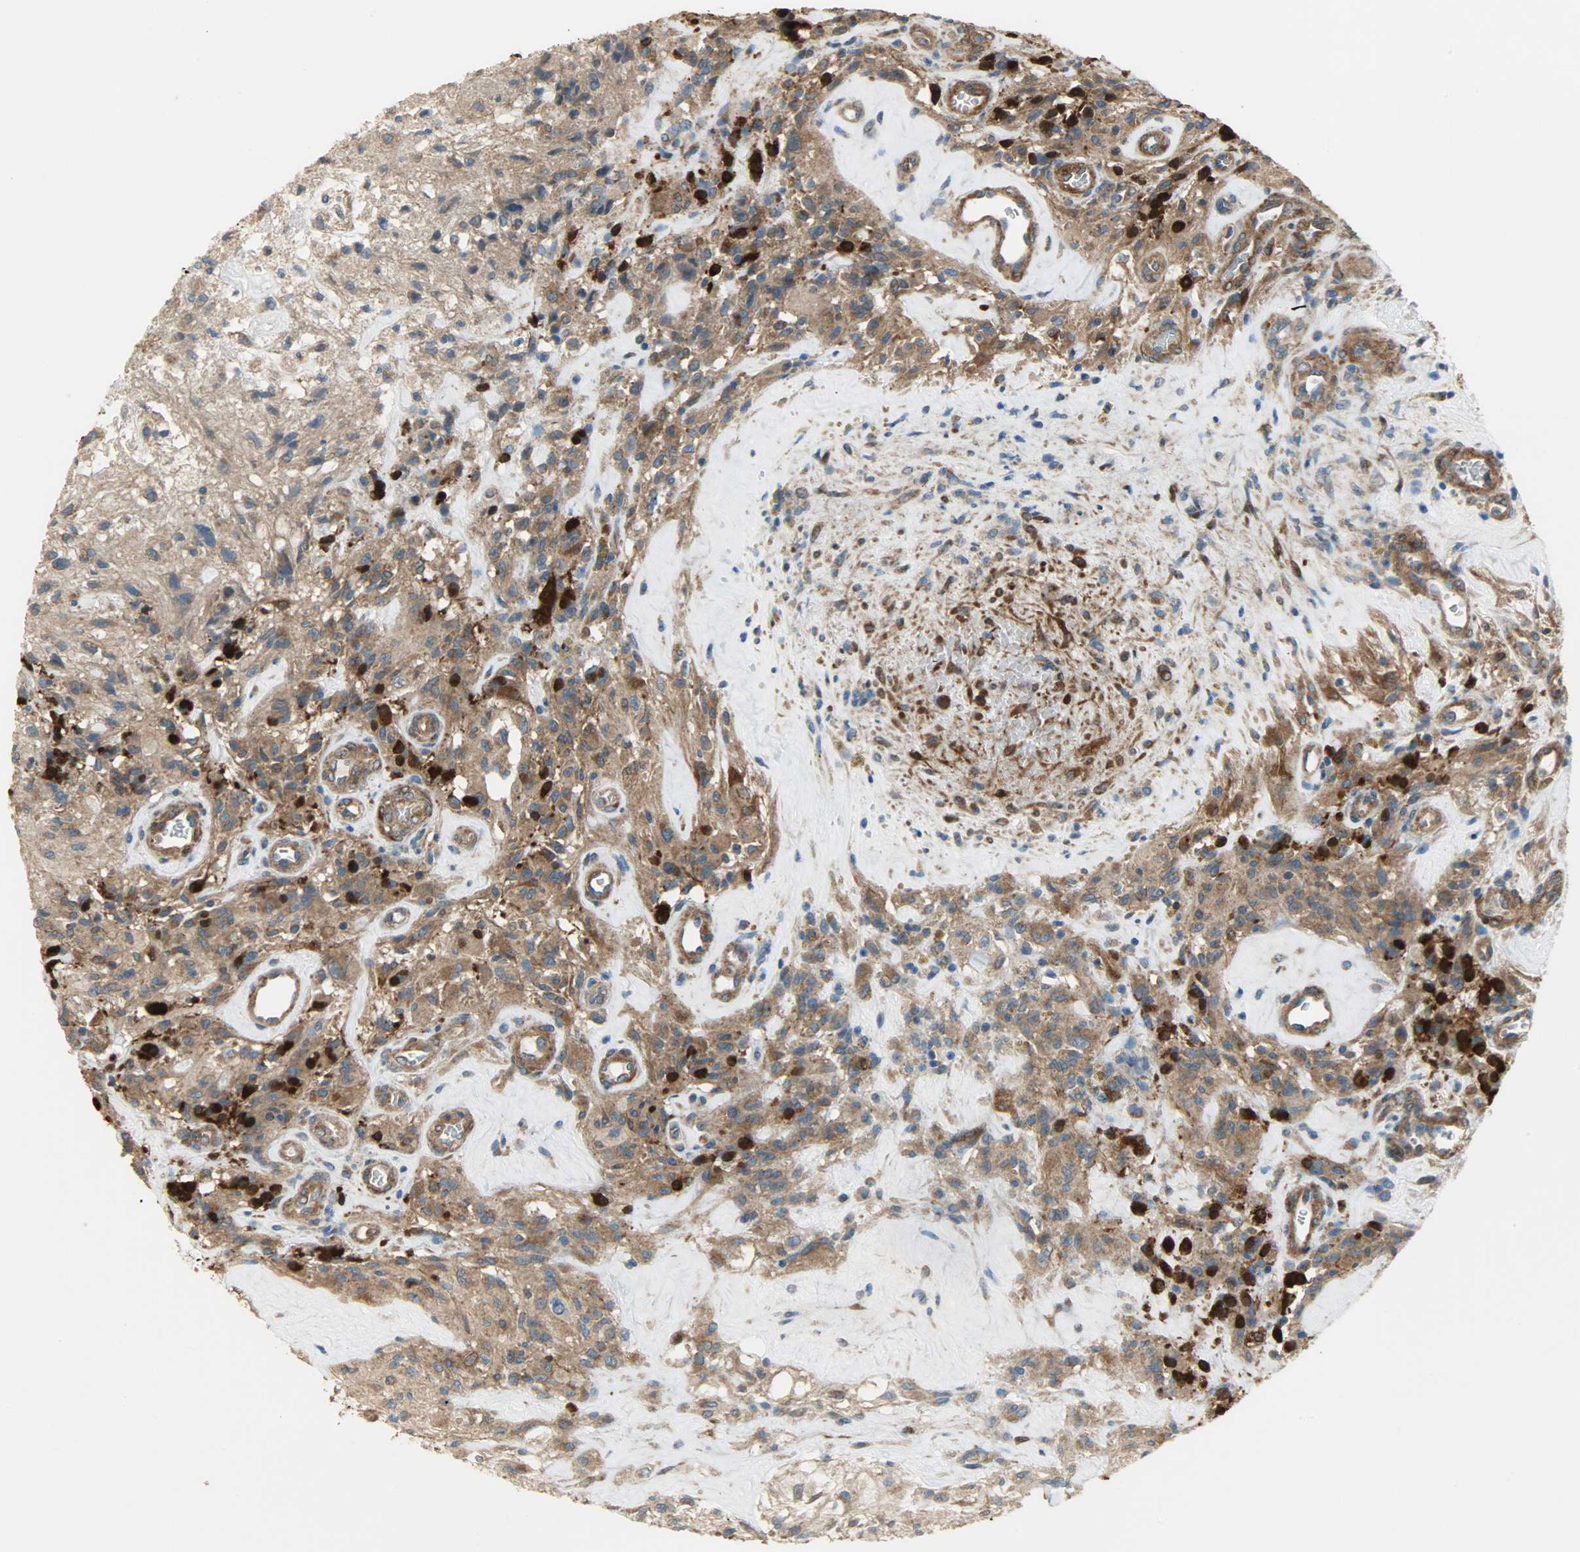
{"staining": {"intensity": "strong", "quantity": ">75%", "location": "cytoplasmic/membranous,nuclear"}, "tissue": "glioma", "cell_type": "Tumor cells", "image_type": "cancer", "snomed": [{"axis": "morphology", "description": "Normal tissue, NOS"}, {"axis": "morphology", "description": "Glioma, malignant, High grade"}, {"axis": "topography", "description": "Cerebral cortex"}], "caption": "Immunohistochemistry (IHC) image of human glioma stained for a protein (brown), which exhibits high levels of strong cytoplasmic/membranous and nuclear positivity in about >75% of tumor cells.", "gene": "C1orf198", "patient": {"sex": "male", "age": 56}}